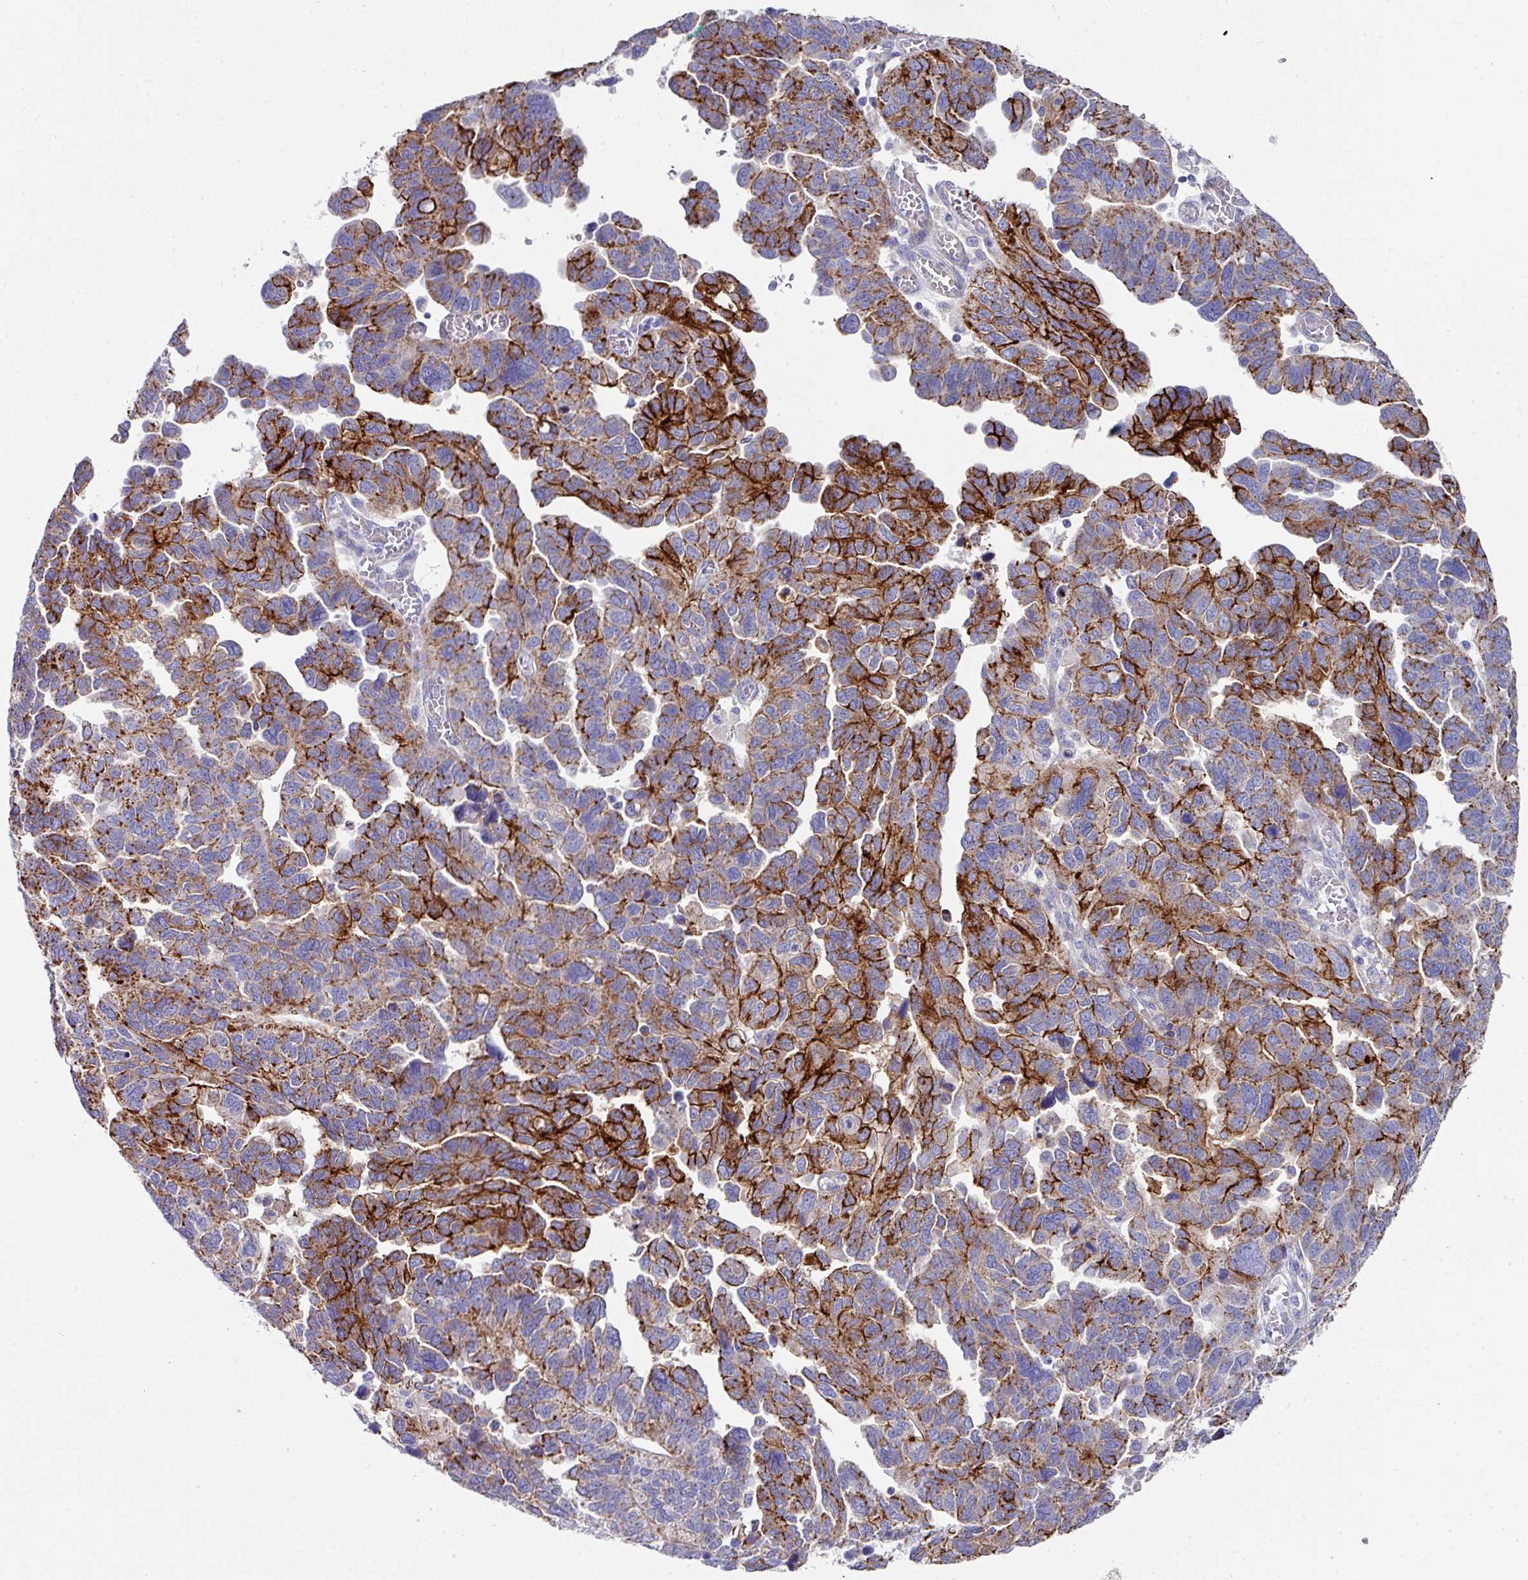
{"staining": {"intensity": "strong", "quantity": "25%-75%", "location": "cytoplasmic/membranous"}, "tissue": "ovarian cancer", "cell_type": "Tumor cells", "image_type": "cancer", "snomed": [{"axis": "morphology", "description": "Cystadenocarcinoma, serous, NOS"}, {"axis": "topography", "description": "Ovary"}], "caption": "Human serous cystadenocarcinoma (ovarian) stained with a protein marker exhibits strong staining in tumor cells.", "gene": "CLDN1", "patient": {"sex": "female", "age": 64}}